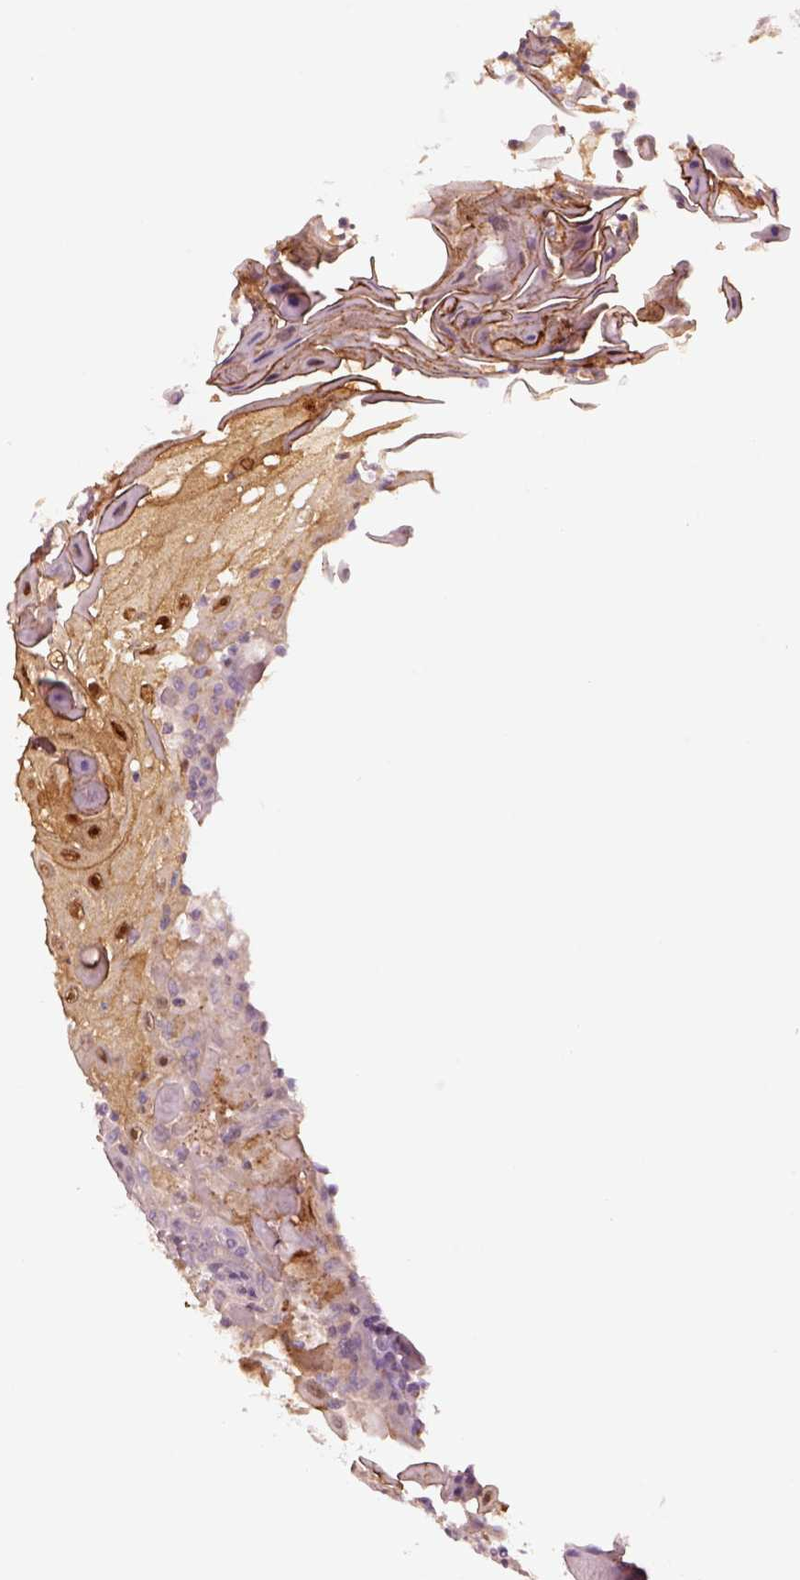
{"staining": {"intensity": "weak", "quantity": ">75%", "location": "cytoplasmic/membranous"}, "tissue": "head and neck cancer", "cell_type": "Tumor cells", "image_type": "cancer", "snomed": [{"axis": "morphology", "description": "Squamous cell carcinoma, NOS"}, {"axis": "topography", "description": "Head-Neck"}], "caption": "Head and neck cancer tissue demonstrates weak cytoplasmic/membranous positivity in about >75% of tumor cells, visualized by immunohistochemistry. (DAB IHC with brightfield microscopy, high magnification).", "gene": "SDCBP2", "patient": {"sex": "male", "age": 52}}